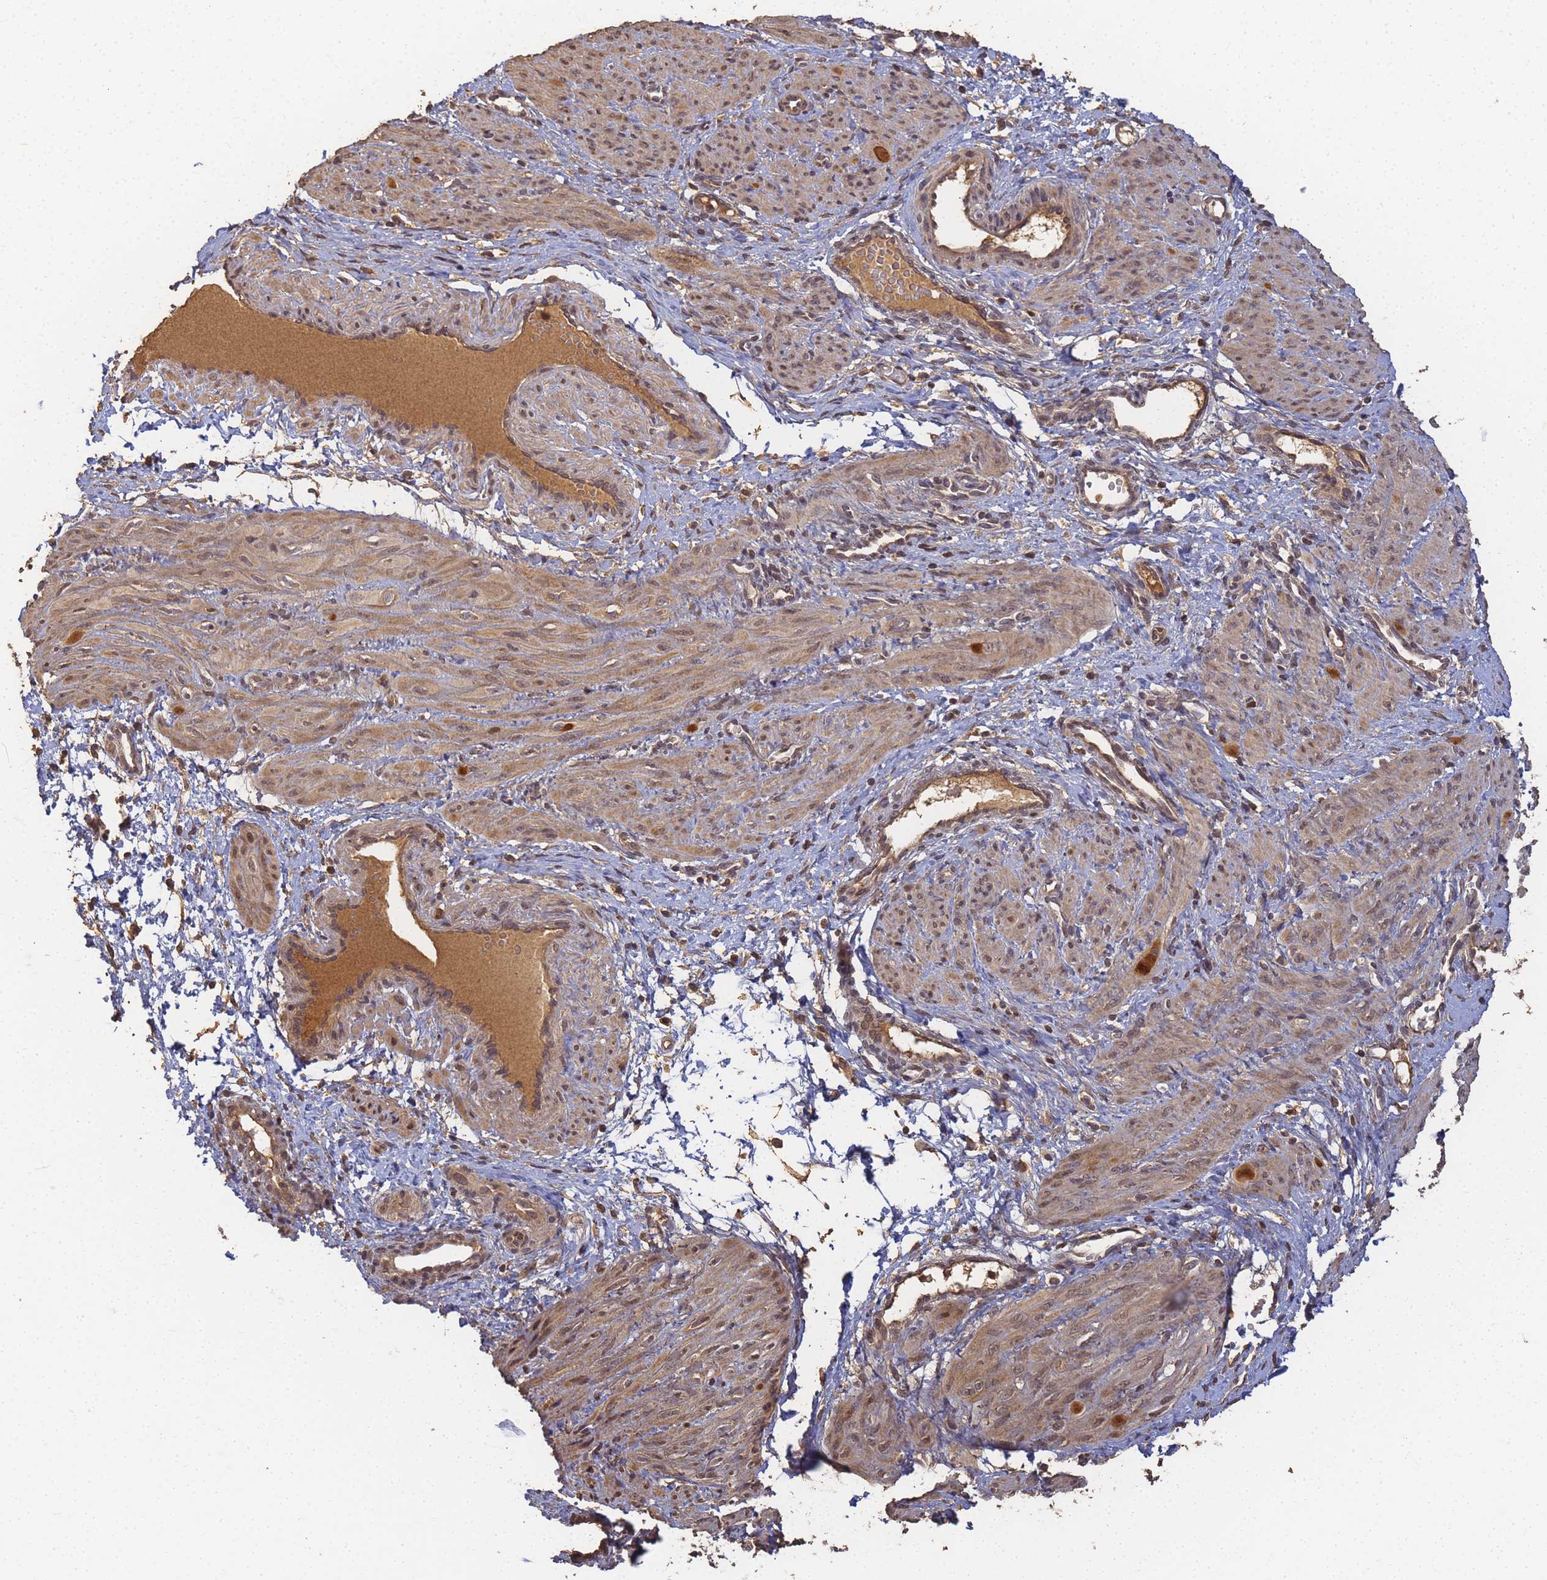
{"staining": {"intensity": "moderate", "quantity": "25%-75%", "location": "cytoplasmic/membranous,nuclear"}, "tissue": "smooth muscle", "cell_type": "Smooth muscle cells", "image_type": "normal", "snomed": [{"axis": "morphology", "description": "Normal tissue, NOS"}, {"axis": "topography", "description": "Endometrium"}], "caption": "IHC (DAB (3,3'-diaminobenzidine)) staining of normal smooth muscle shows moderate cytoplasmic/membranous,nuclear protein positivity in about 25%-75% of smooth muscle cells.", "gene": "ALKBH1", "patient": {"sex": "female", "age": 33}}